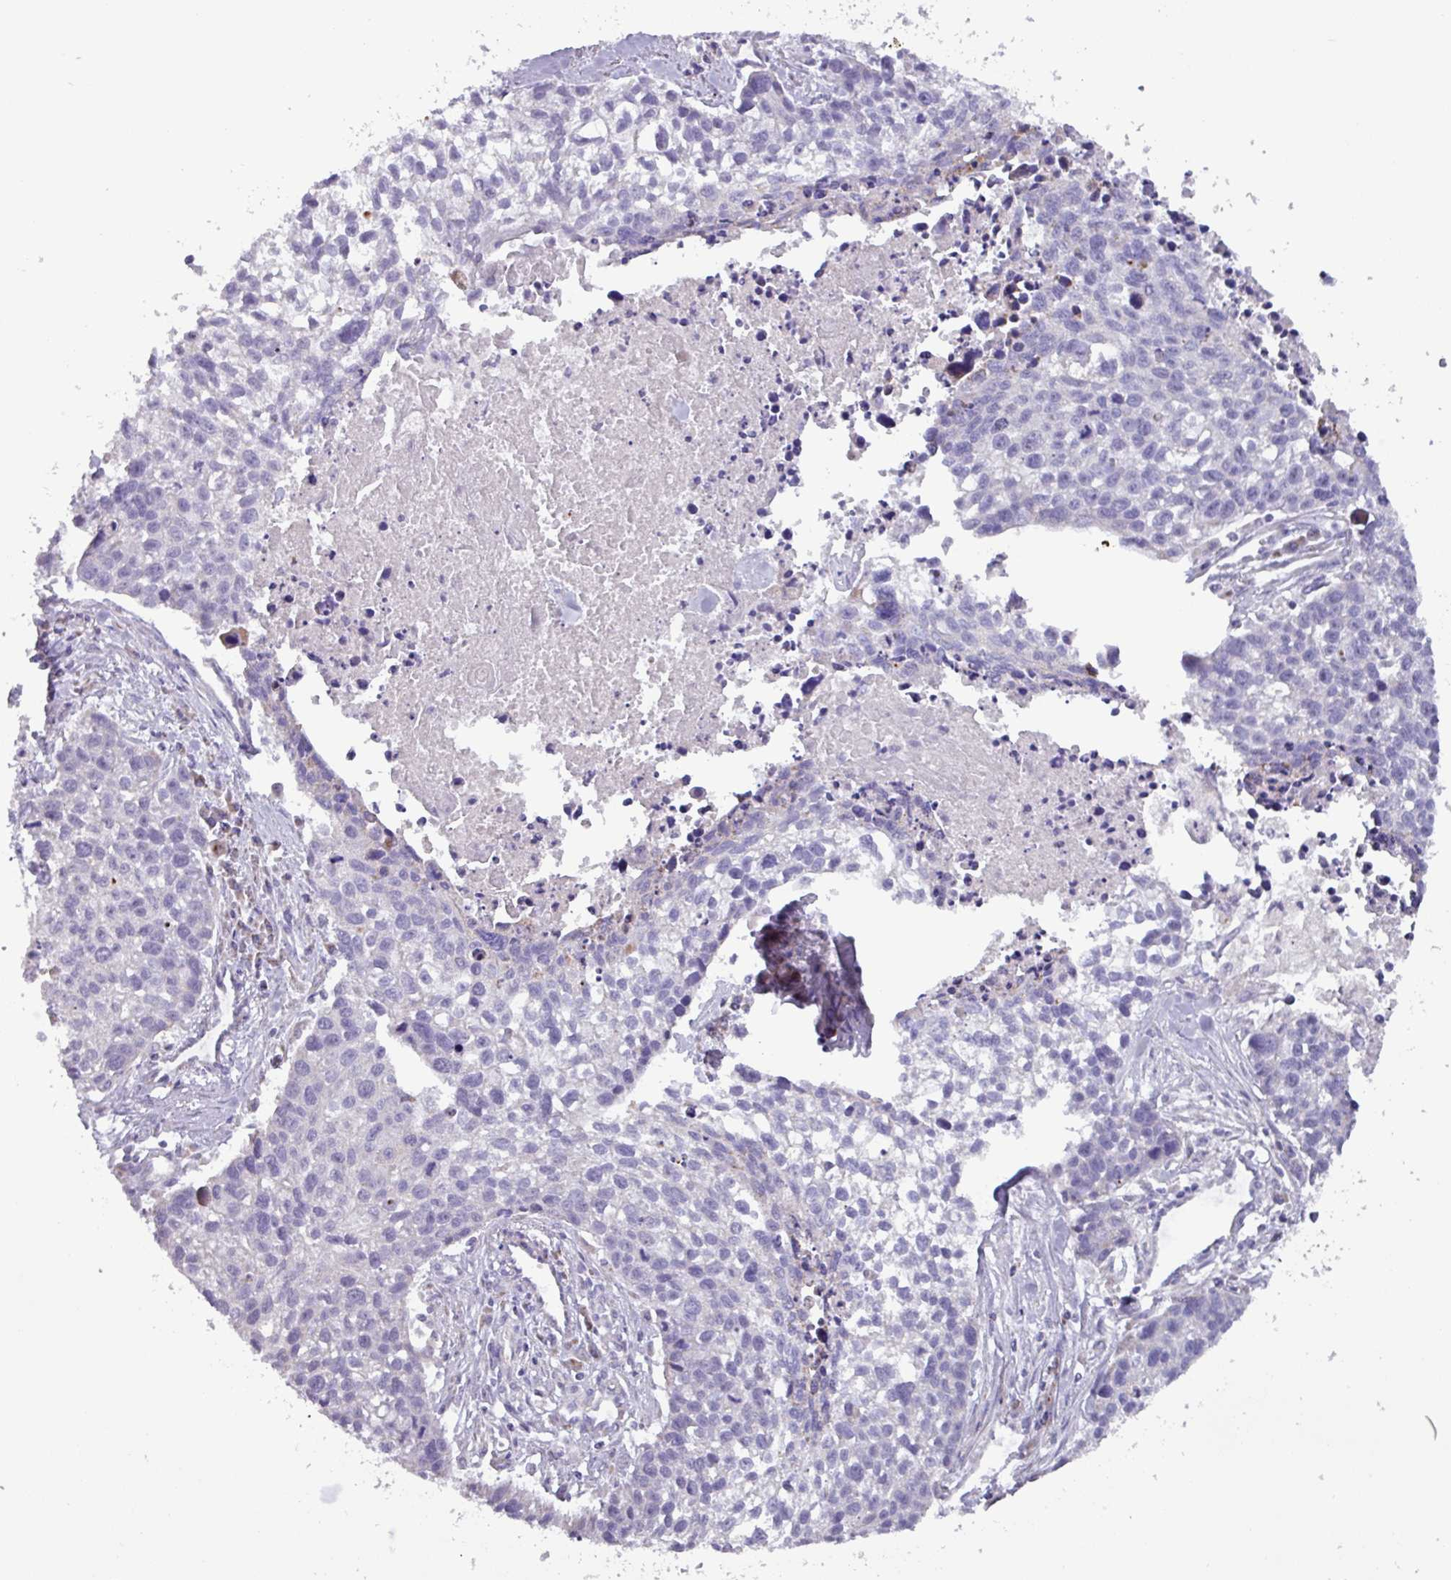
{"staining": {"intensity": "negative", "quantity": "none", "location": "none"}, "tissue": "lung cancer", "cell_type": "Tumor cells", "image_type": "cancer", "snomed": [{"axis": "morphology", "description": "Squamous cell carcinoma, NOS"}, {"axis": "topography", "description": "Lung"}], "caption": "The micrograph exhibits no staining of tumor cells in lung cancer. The staining is performed using DAB brown chromogen with nuclei counter-stained in using hematoxylin.", "gene": "MT-ND4", "patient": {"sex": "male", "age": 74}}